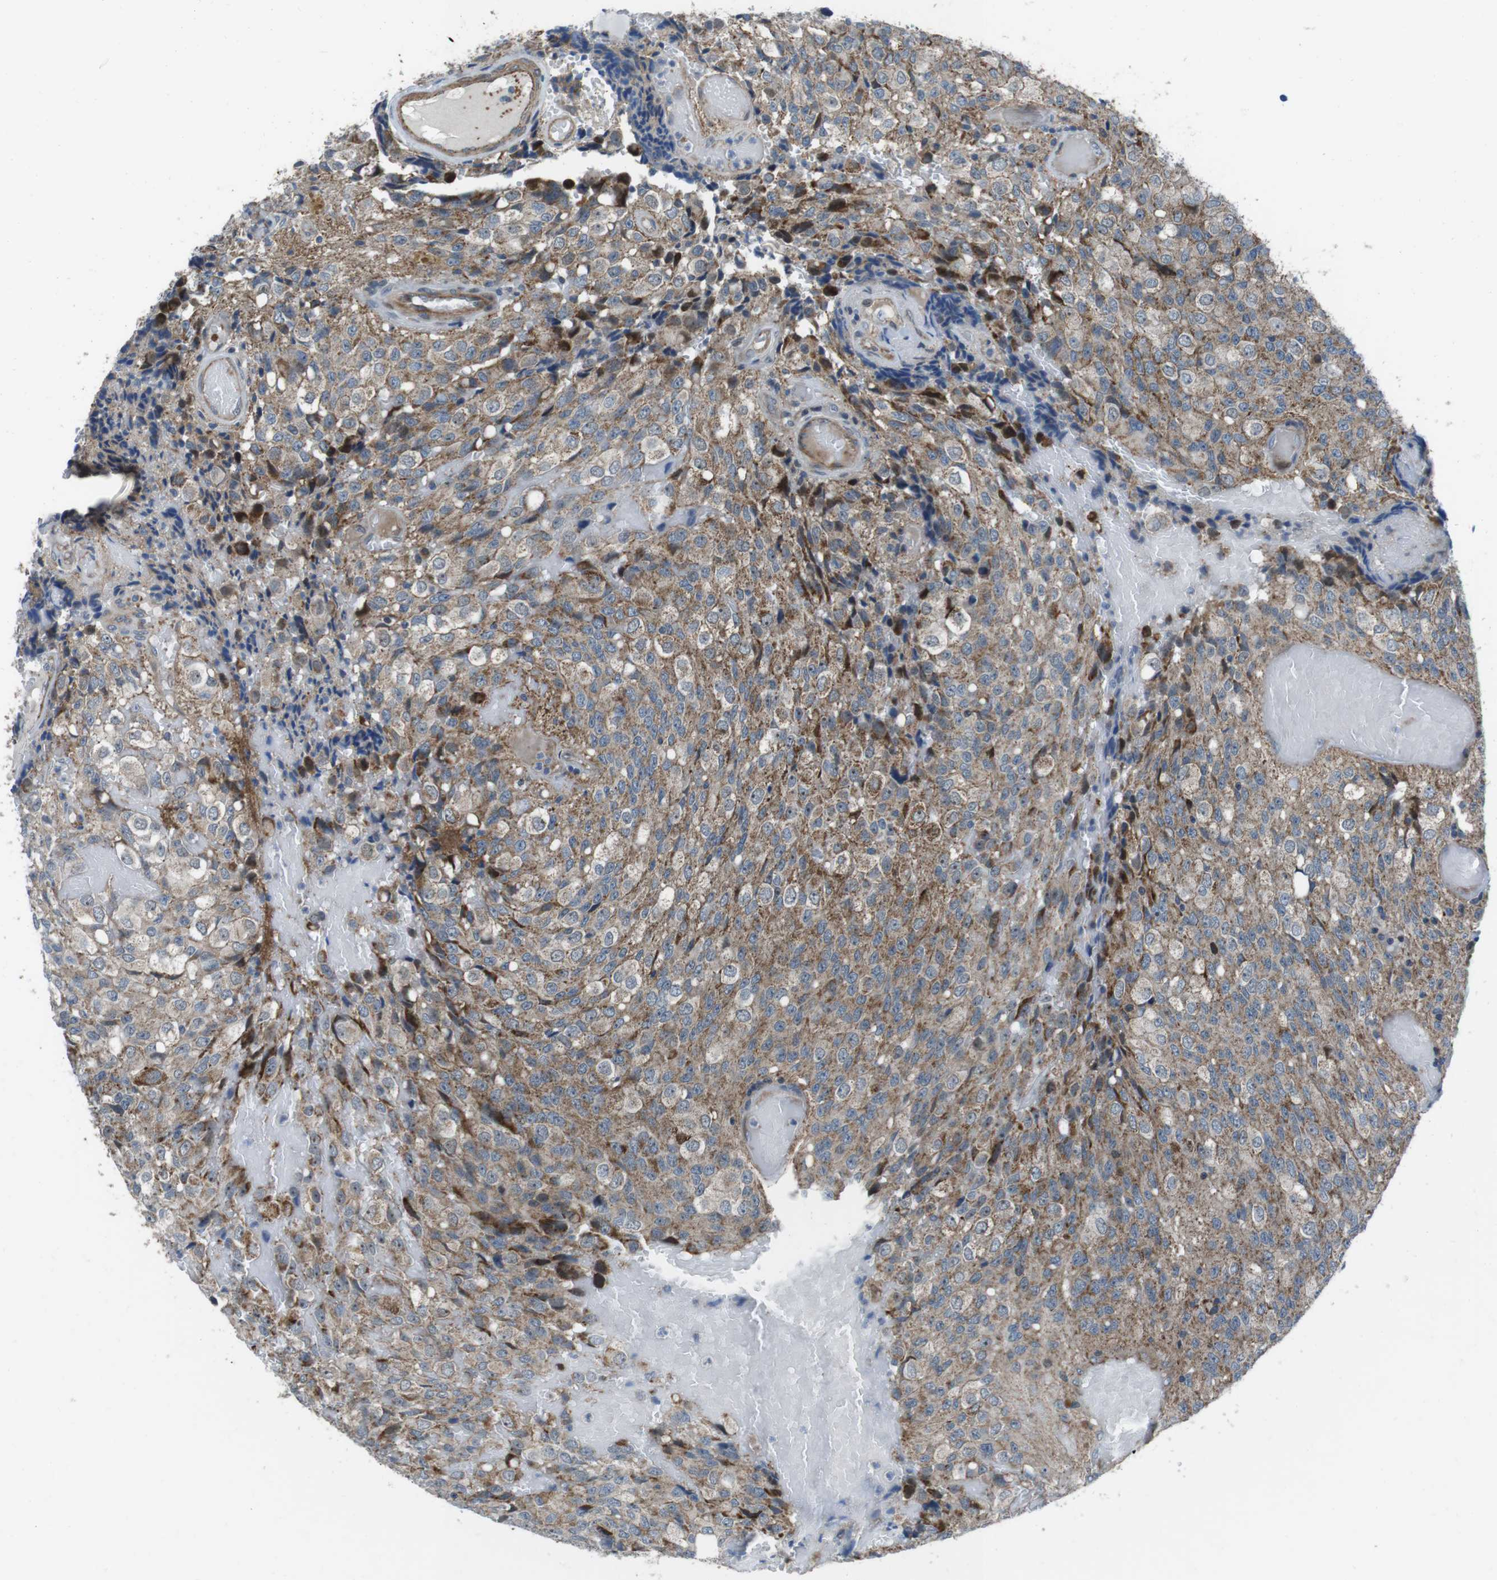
{"staining": {"intensity": "moderate", "quantity": "25%-75%", "location": "cytoplasmic/membranous"}, "tissue": "glioma", "cell_type": "Tumor cells", "image_type": "cancer", "snomed": [{"axis": "morphology", "description": "Glioma, malignant, High grade"}, {"axis": "topography", "description": "Brain"}], "caption": "A brown stain highlights moderate cytoplasmic/membranous expression of a protein in human malignant glioma (high-grade) tumor cells.", "gene": "FAM174B", "patient": {"sex": "male", "age": 32}}